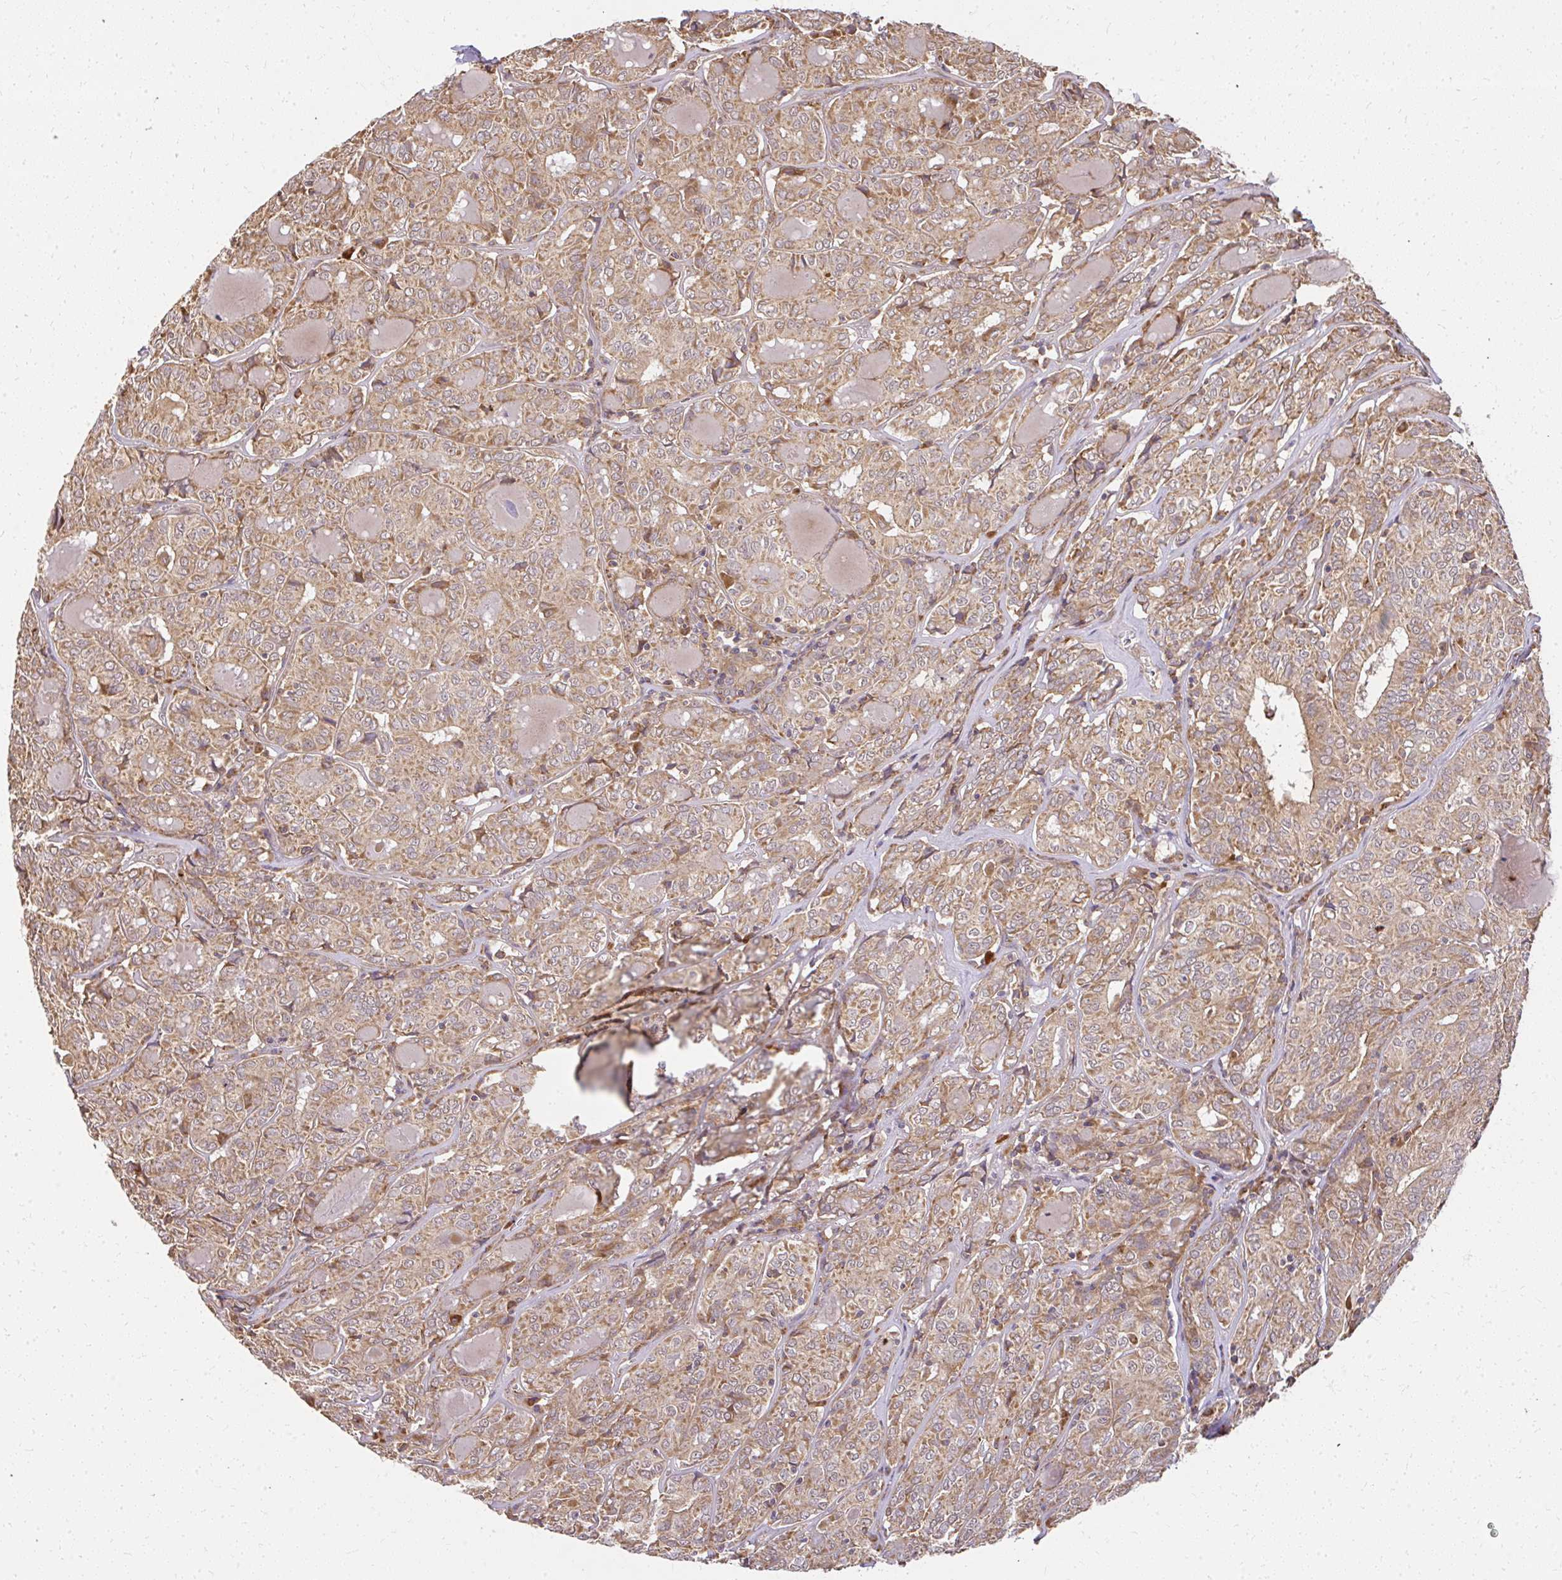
{"staining": {"intensity": "moderate", "quantity": ">75%", "location": "cytoplasmic/membranous"}, "tissue": "thyroid cancer", "cell_type": "Tumor cells", "image_type": "cancer", "snomed": [{"axis": "morphology", "description": "Papillary adenocarcinoma, NOS"}, {"axis": "topography", "description": "Thyroid gland"}], "caption": "DAB (3,3'-diaminobenzidine) immunohistochemical staining of thyroid papillary adenocarcinoma shows moderate cytoplasmic/membranous protein expression in about >75% of tumor cells.", "gene": "GNS", "patient": {"sex": "female", "age": 72}}